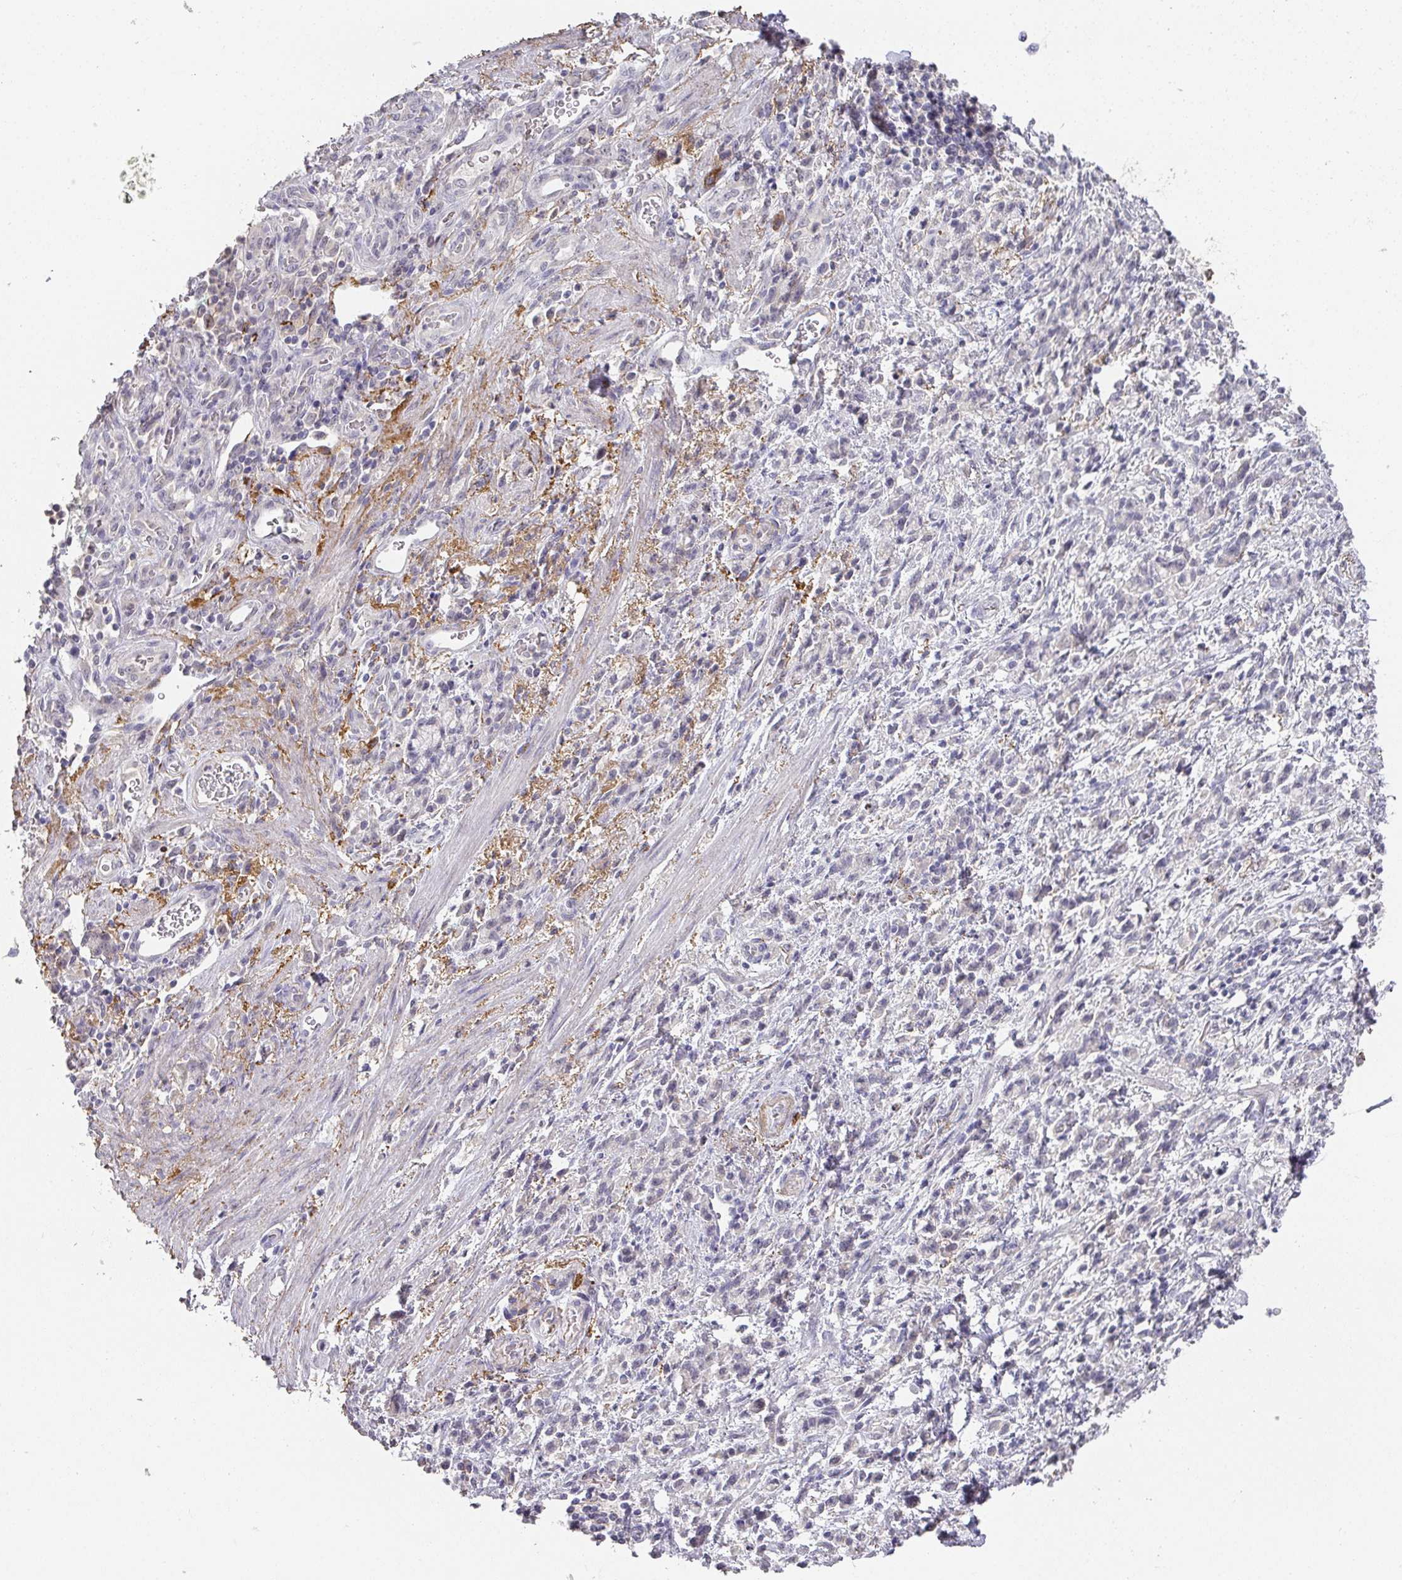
{"staining": {"intensity": "negative", "quantity": "none", "location": "none"}, "tissue": "stomach cancer", "cell_type": "Tumor cells", "image_type": "cancer", "snomed": [{"axis": "morphology", "description": "Adenocarcinoma, NOS"}, {"axis": "topography", "description": "Stomach"}], "caption": "Tumor cells show no significant protein positivity in stomach cancer (adenocarcinoma).", "gene": "FOXN4", "patient": {"sex": "male", "age": 77}}